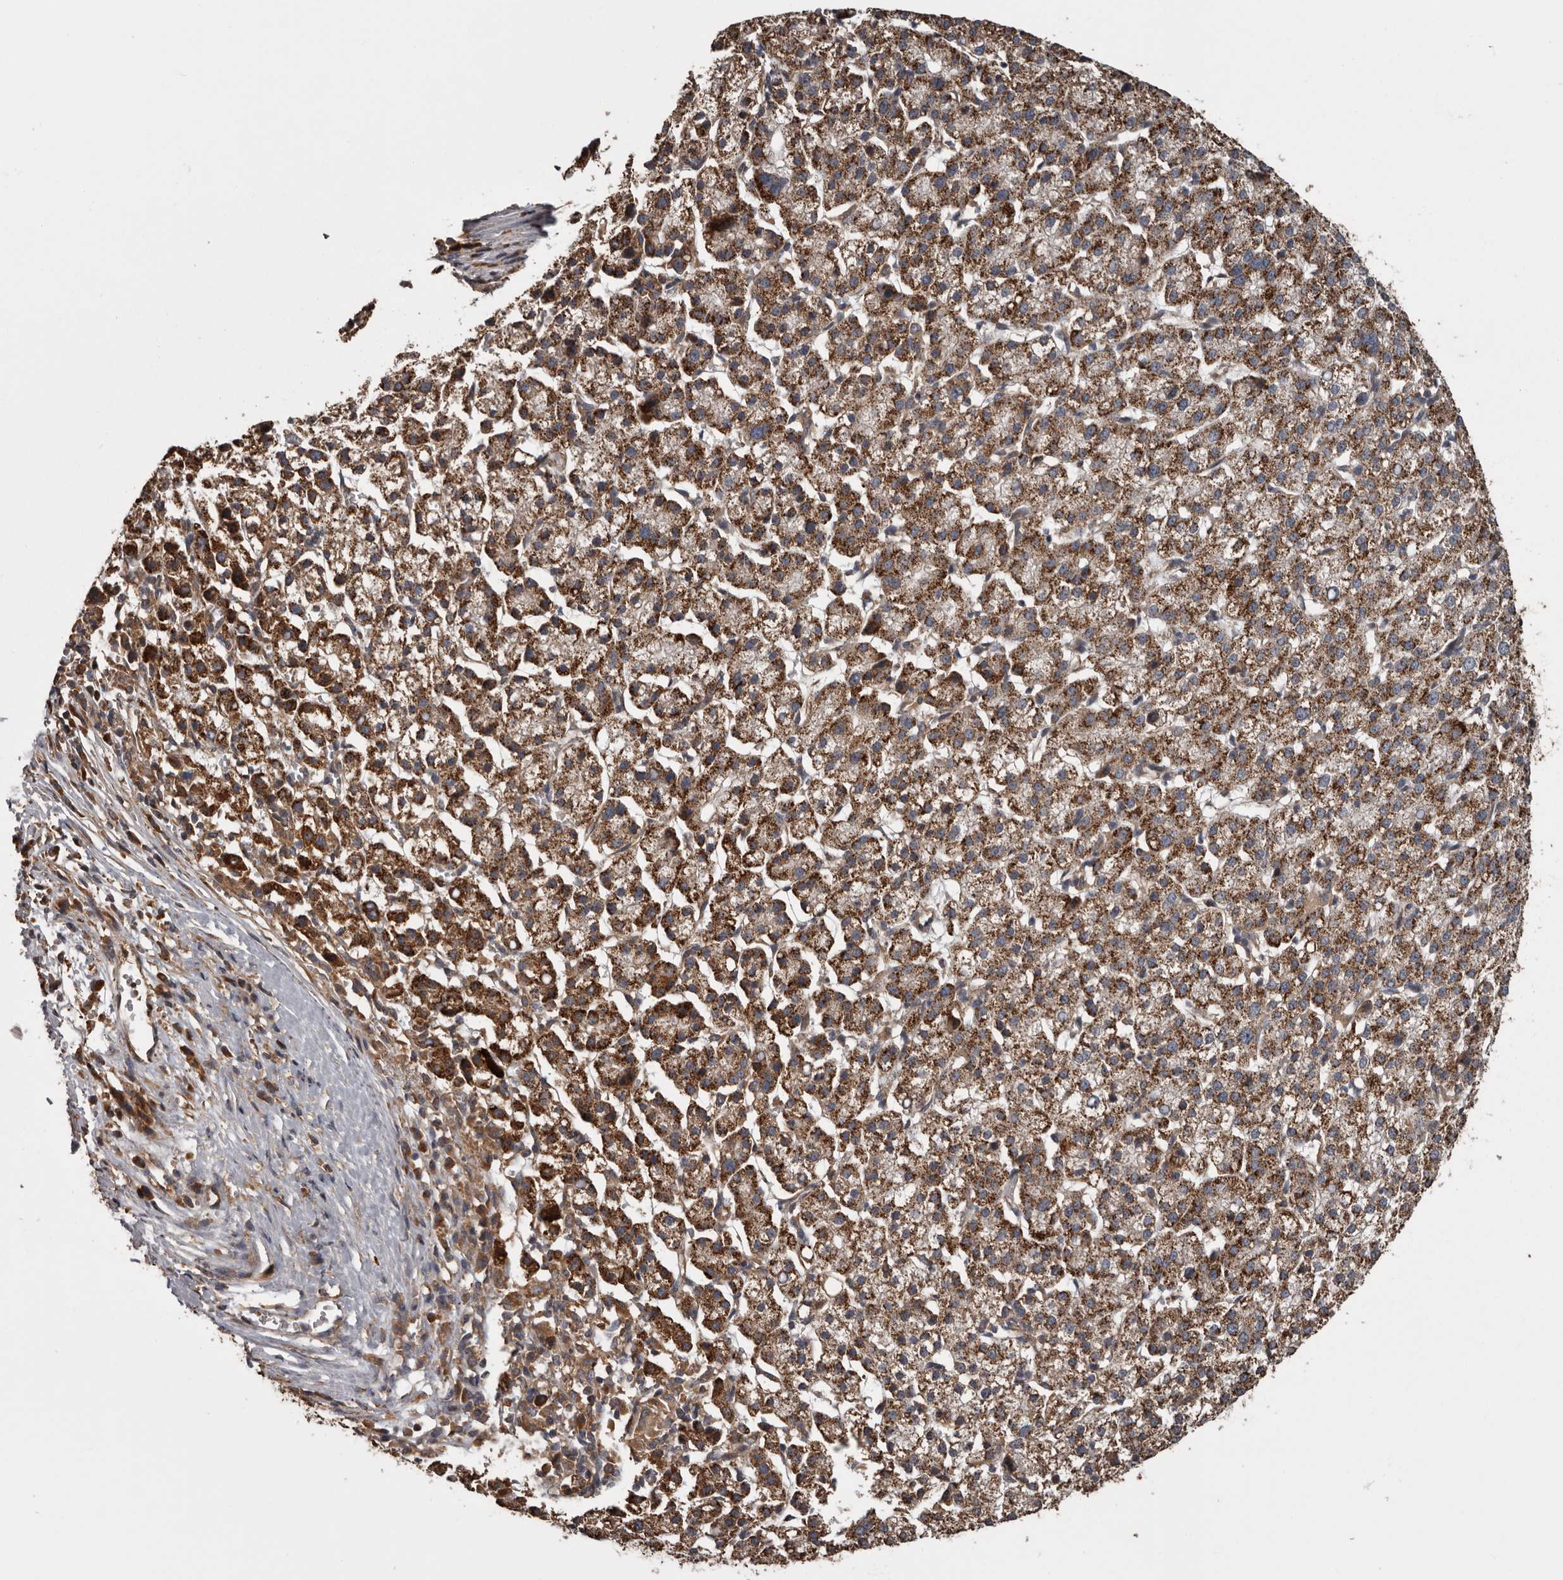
{"staining": {"intensity": "strong", "quantity": ">75%", "location": "cytoplasmic/membranous"}, "tissue": "liver cancer", "cell_type": "Tumor cells", "image_type": "cancer", "snomed": [{"axis": "morphology", "description": "Carcinoma, Hepatocellular, NOS"}, {"axis": "topography", "description": "Liver"}], "caption": "Approximately >75% of tumor cells in human liver cancer demonstrate strong cytoplasmic/membranous protein positivity as visualized by brown immunohistochemical staining.", "gene": "DARS1", "patient": {"sex": "female", "age": 58}}